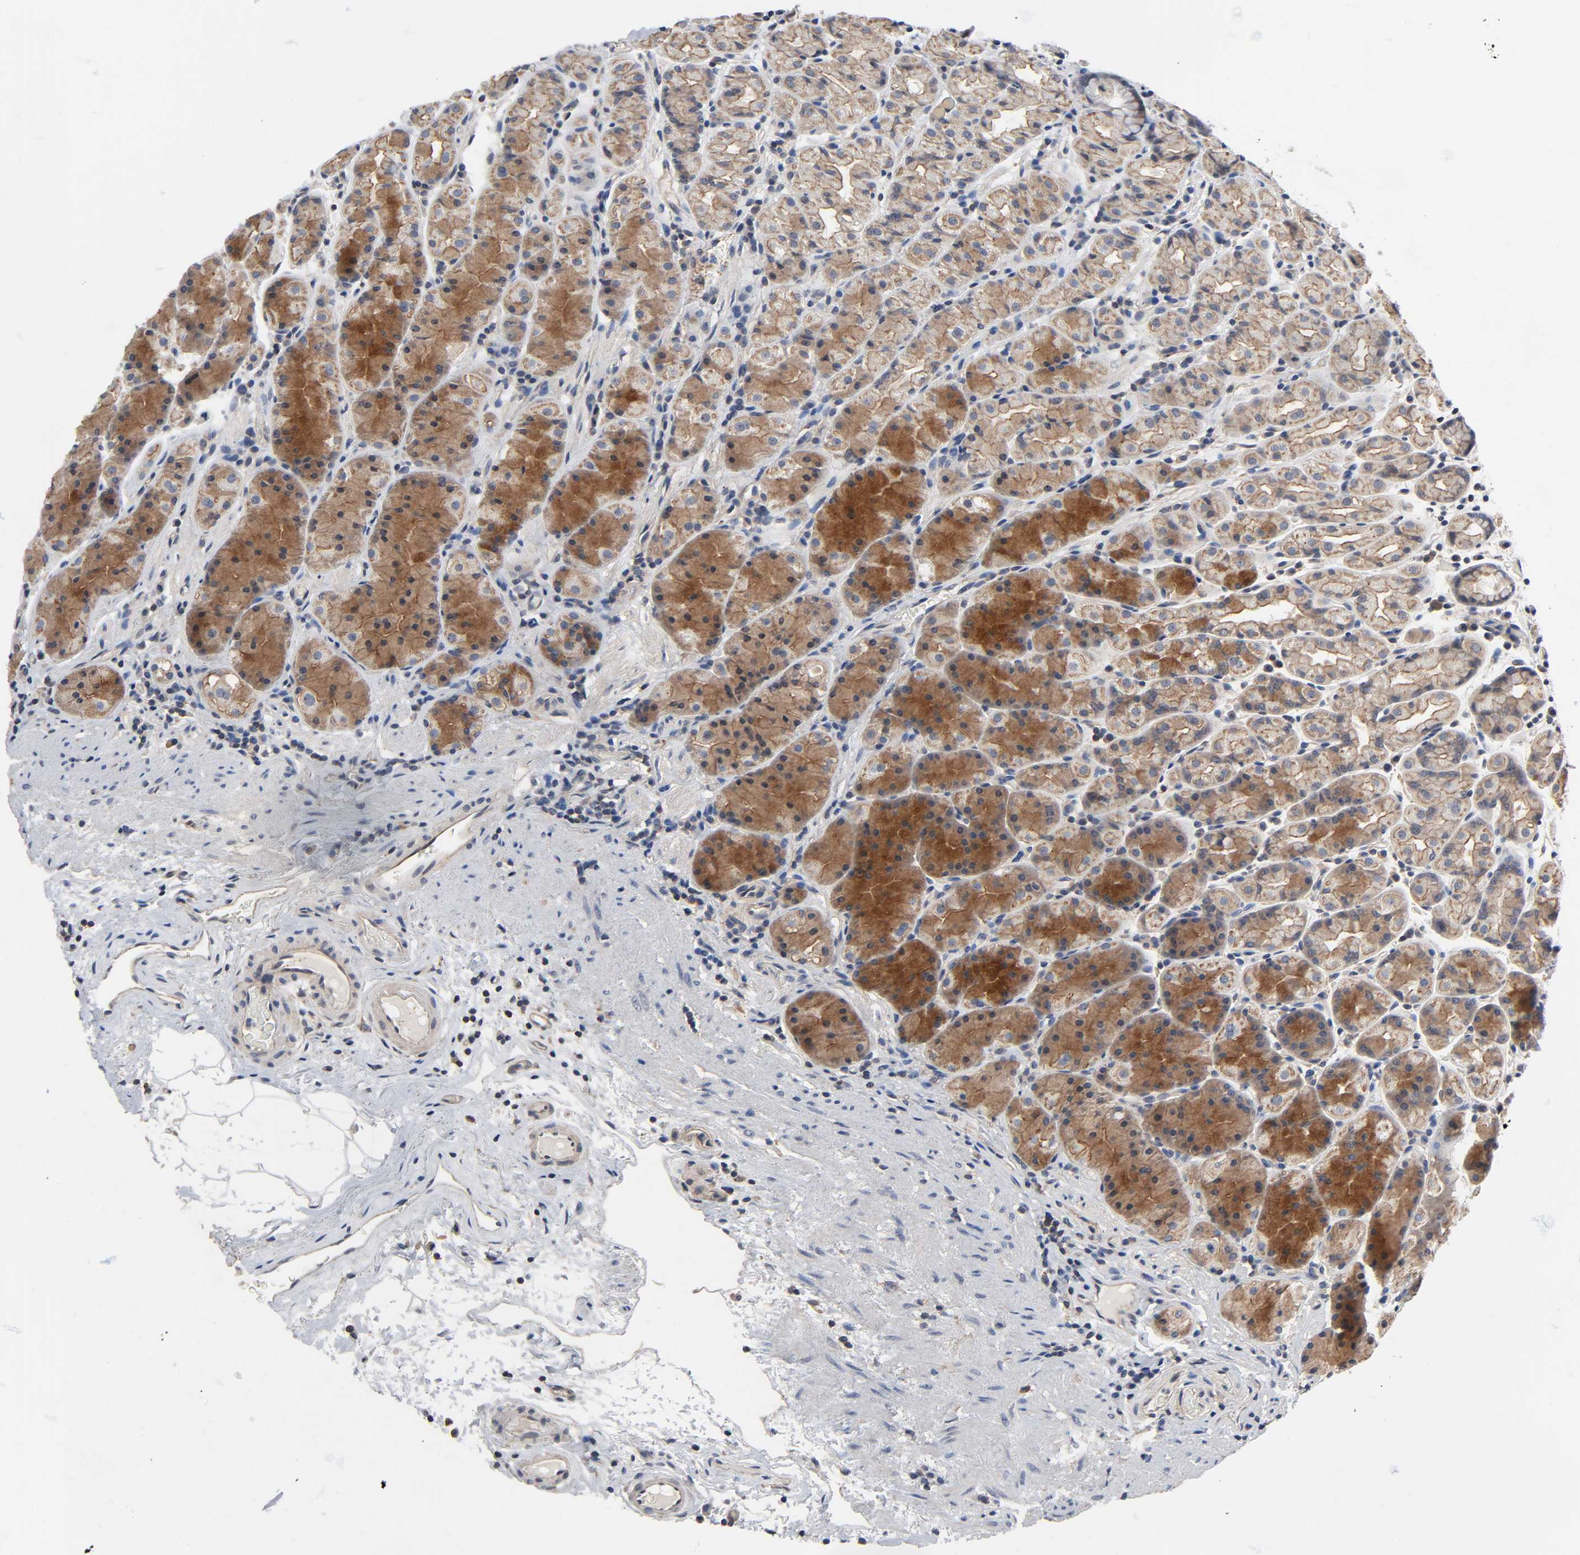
{"staining": {"intensity": "moderate", "quantity": ">75%", "location": "cytoplasmic/membranous,nuclear"}, "tissue": "stomach", "cell_type": "Glandular cells", "image_type": "normal", "snomed": [{"axis": "morphology", "description": "Normal tissue, NOS"}, {"axis": "topography", "description": "Stomach, lower"}], "caption": "The micrograph reveals a brown stain indicating the presence of a protein in the cytoplasmic/membranous,nuclear of glandular cells in stomach. Using DAB (brown) and hematoxylin (blue) stains, captured at high magnification using brightfield microscopy.", "gene": "DDX10", "patient": {"sex": "male", "age": 56}}